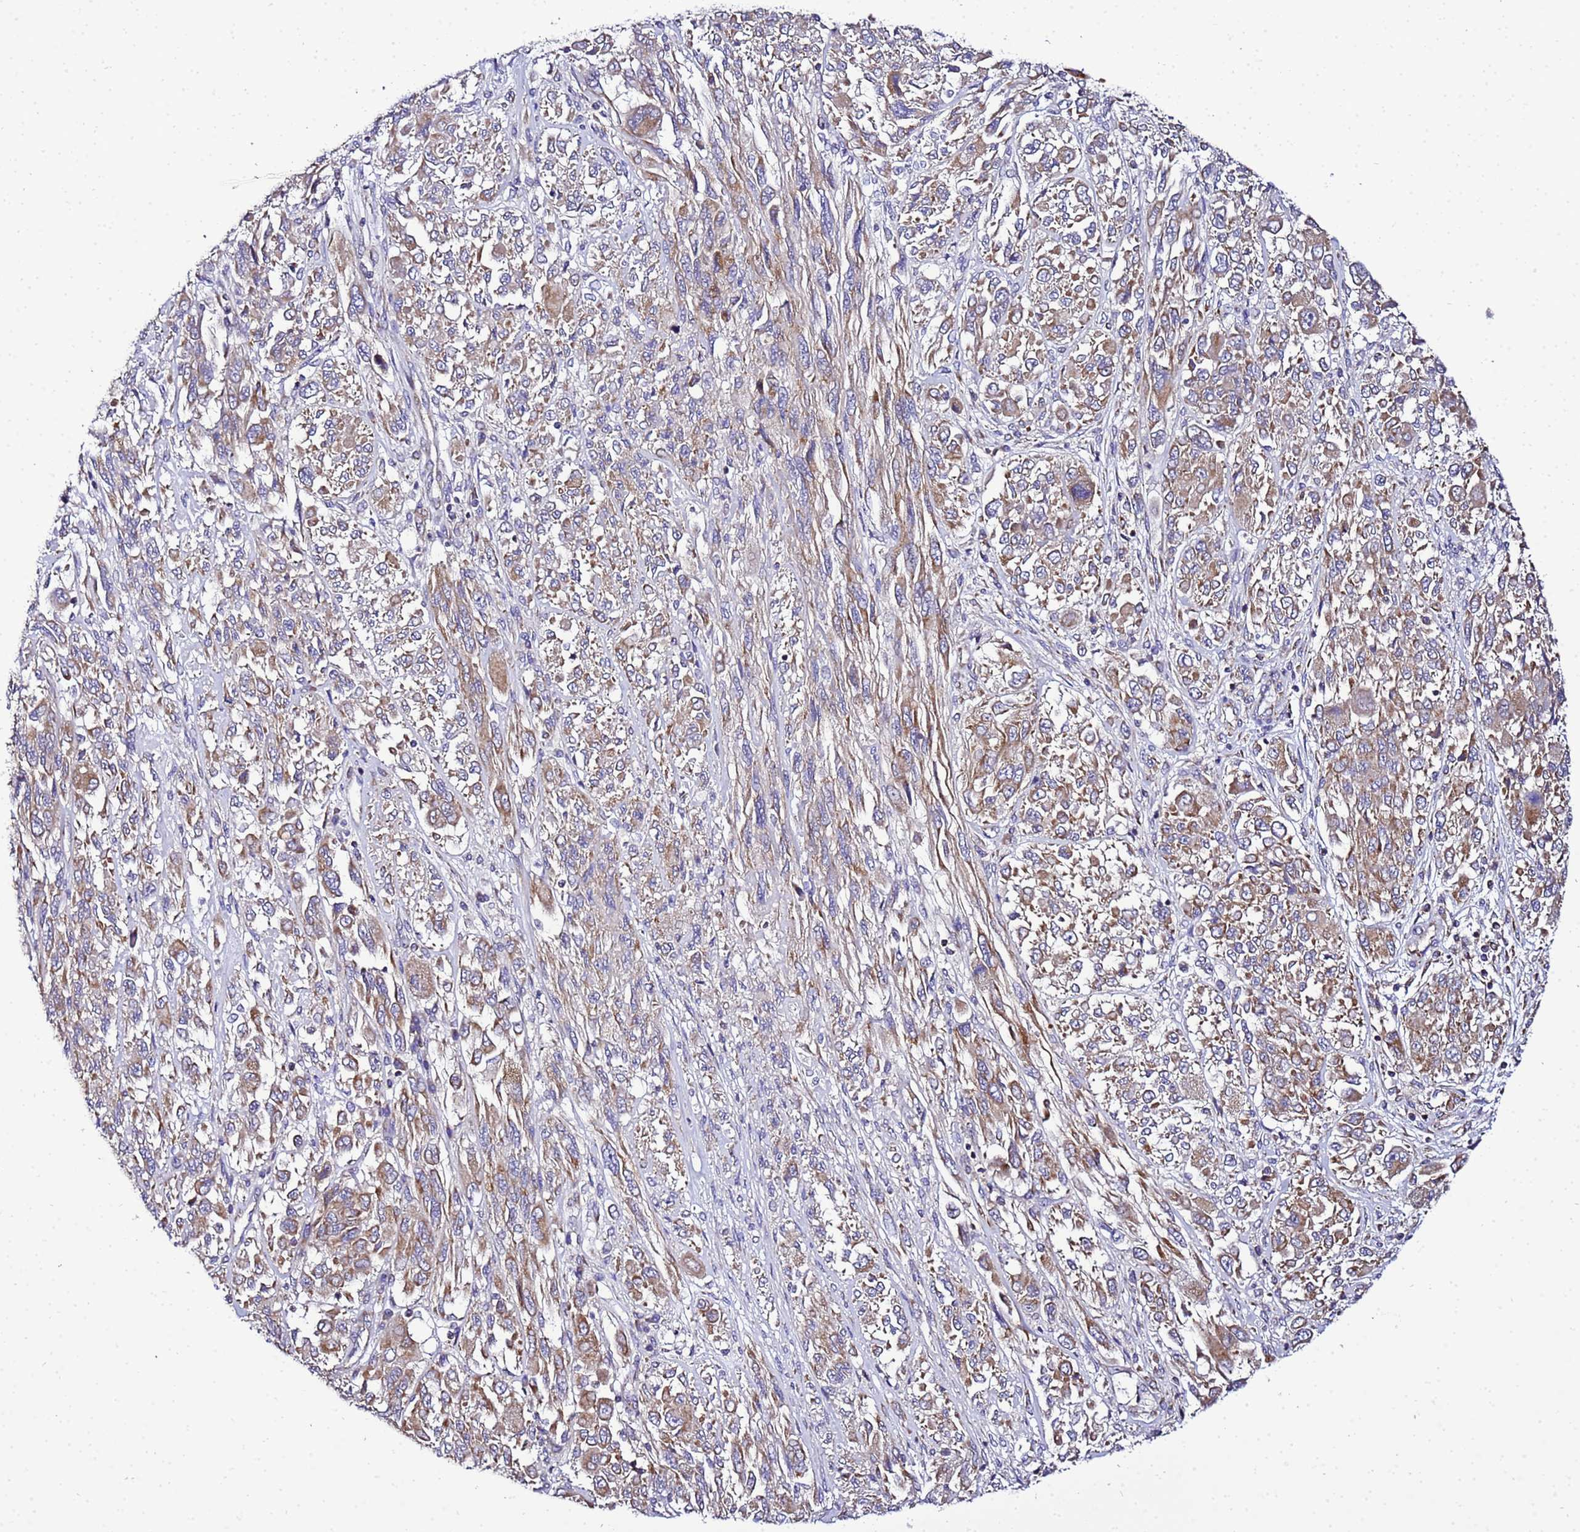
{"staining": {"intensity": "moderate", "quantity": ">75%", "location": "cytoplasmic/membranous"}, "tissue": "melanoma", "cell_type": "Tumor cells", "image_type": "cancer", "snomed": [{"axis": "morphology", "description": "Malignant melanoma, NOS"}, {"axis": "topography", "description": "Skin"}], "caption": "Immunohistochemistry (IHC) of melanoma reveals medium levels of moderate cytoplasmic/membranous positivity in about >75% of tumor cells. The staining is performed using DAB brown chromogen to label protein expression. The nuclei are counter-stained blue using hematoxylin.", "gene": "HIGD2A", "patient": {"sex": "female", "age": 91}}